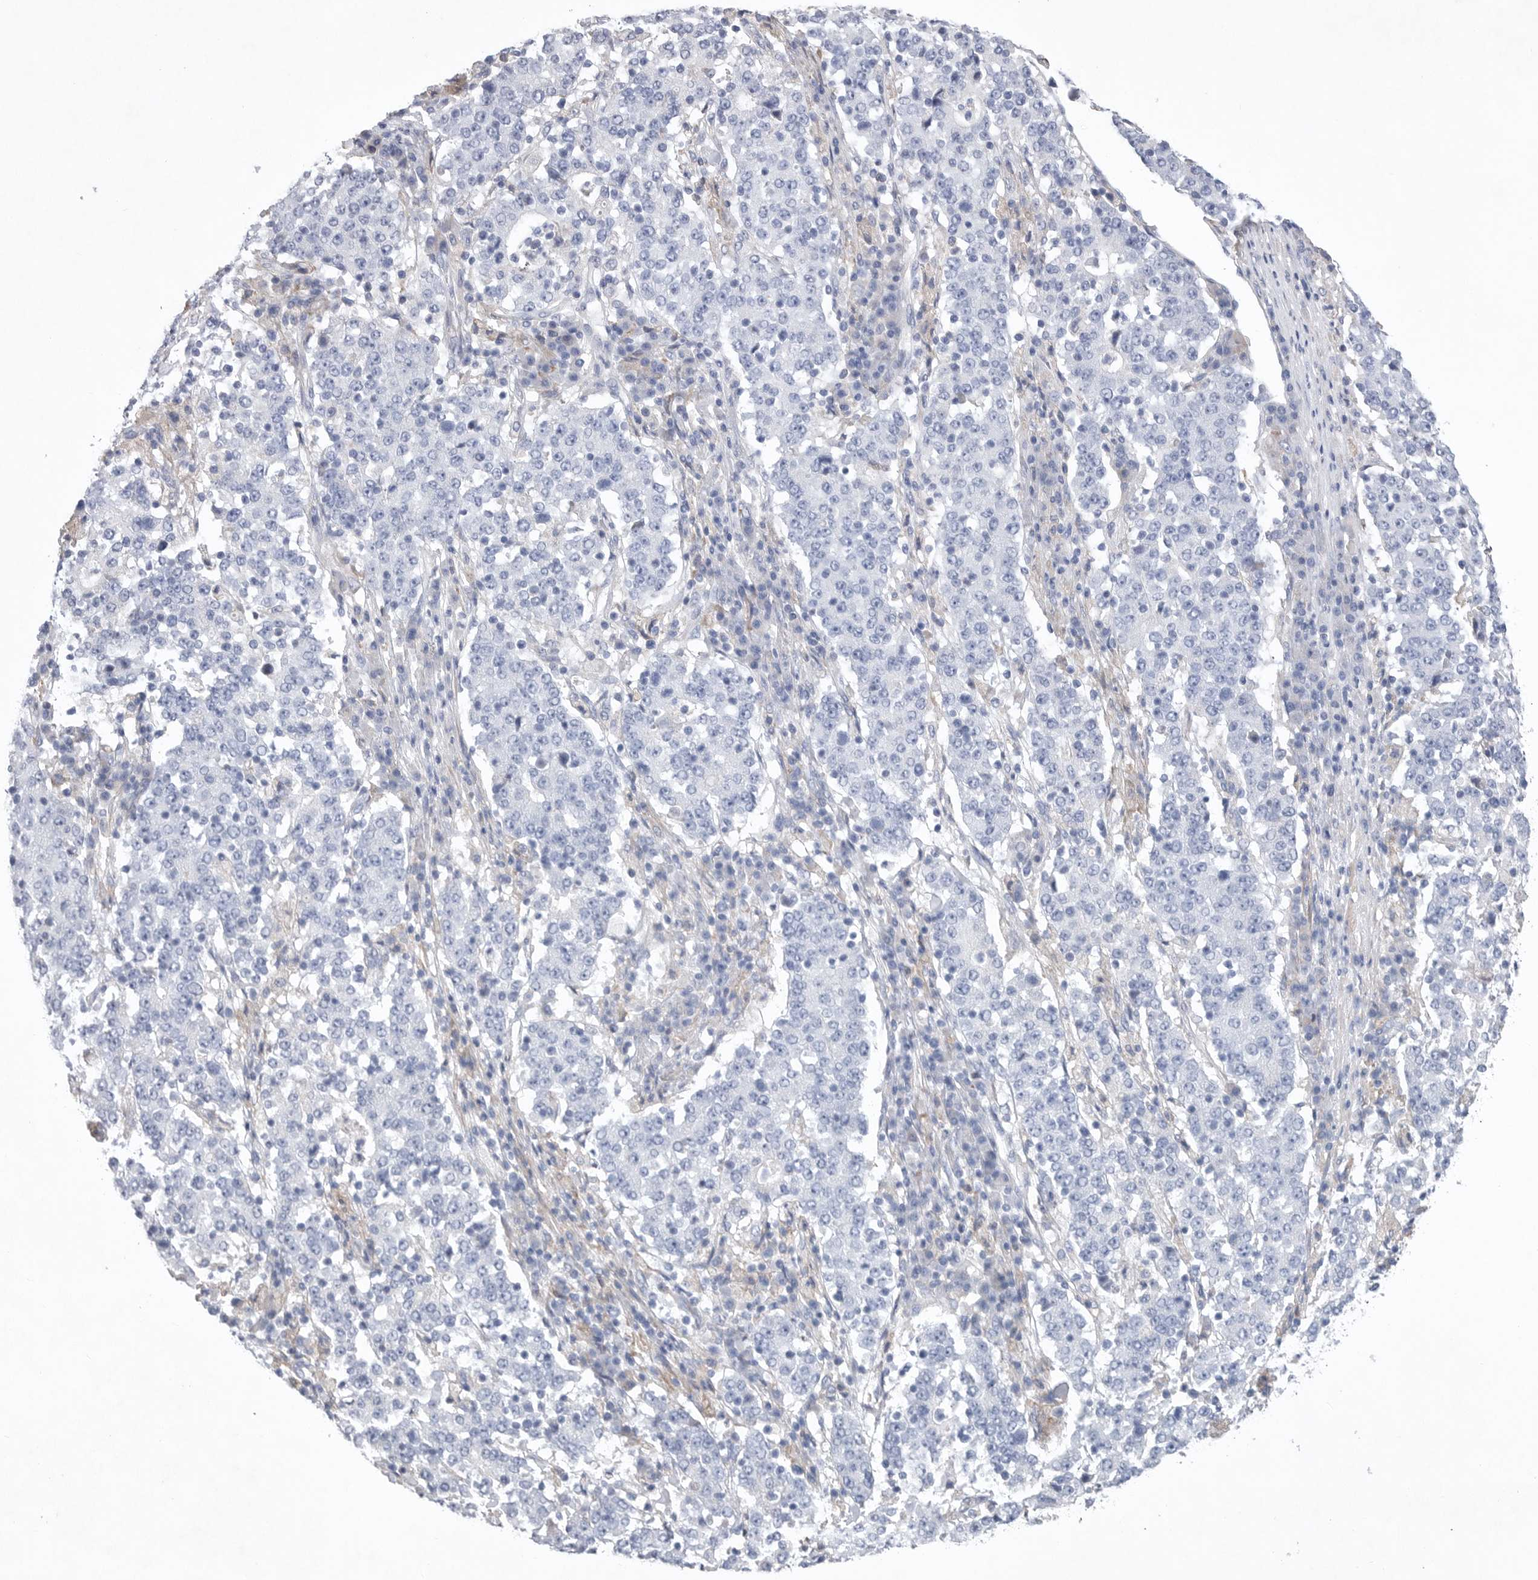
{"staining": {"intensity": "negative", "quantity": "none", "location": "none"}, "tissue": "stomach cancer", "cell_type": "Tumor cells", "image_type": "cancer", "snomed": [{"axis": "morphology", "description": "Adenocarcinoma, NOS"}, {"axis": "topography", "description": "Stomach"}], "caption": "A histopathology image of adenocarcinoma (stomach) stained for a protein reveals no brown staining in tumor cells. Brightfield microscopy of immunohistochemistry (IHC) stained with DAB (3,3'-diaminobenzidine) (brown) and hematoxylin (blue), captured at high magnification.", "gene": "CAMK2B", "patient": {"sex": "male", "age": 59}}